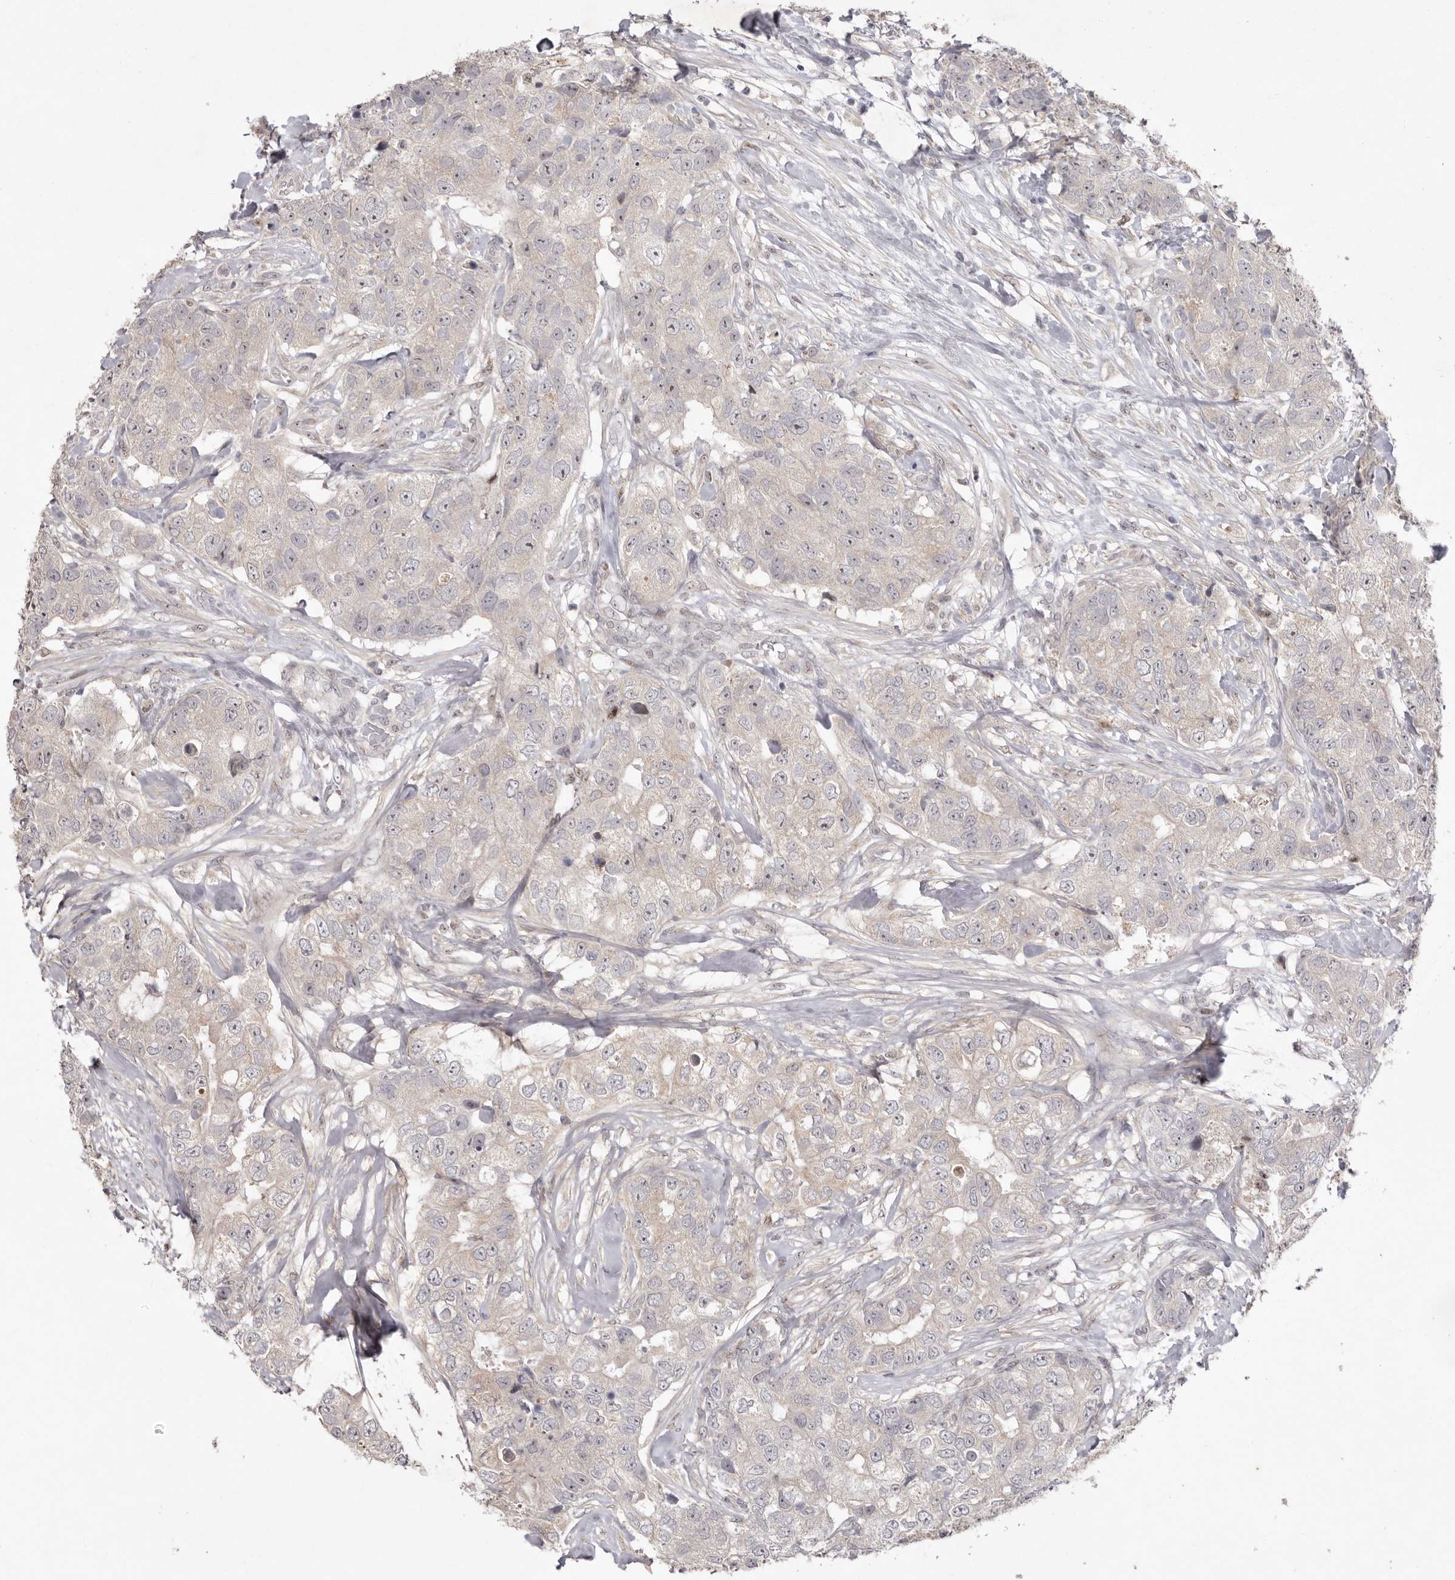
{"staining": {"intensity": "weak", "quantity": "25%-75%", "location": "nuclear"}, "tissue": "breast cancer", "cell_type": "Tumor cells", "image_type": "cancer", "snomed": [{"axis": "morphology", "description": "Duct carcinoma"}, {"axis": "topography", "description": "Breast"}], "caption": "Immunohistochemistry (IHC) image of breast cancer stained for a protein (brown), which shows low levels of weak nuclear staining in about 25%-75% of tumor cells.", "gene": "TADA1", "patient": {"sex": "female", "age": 62}}